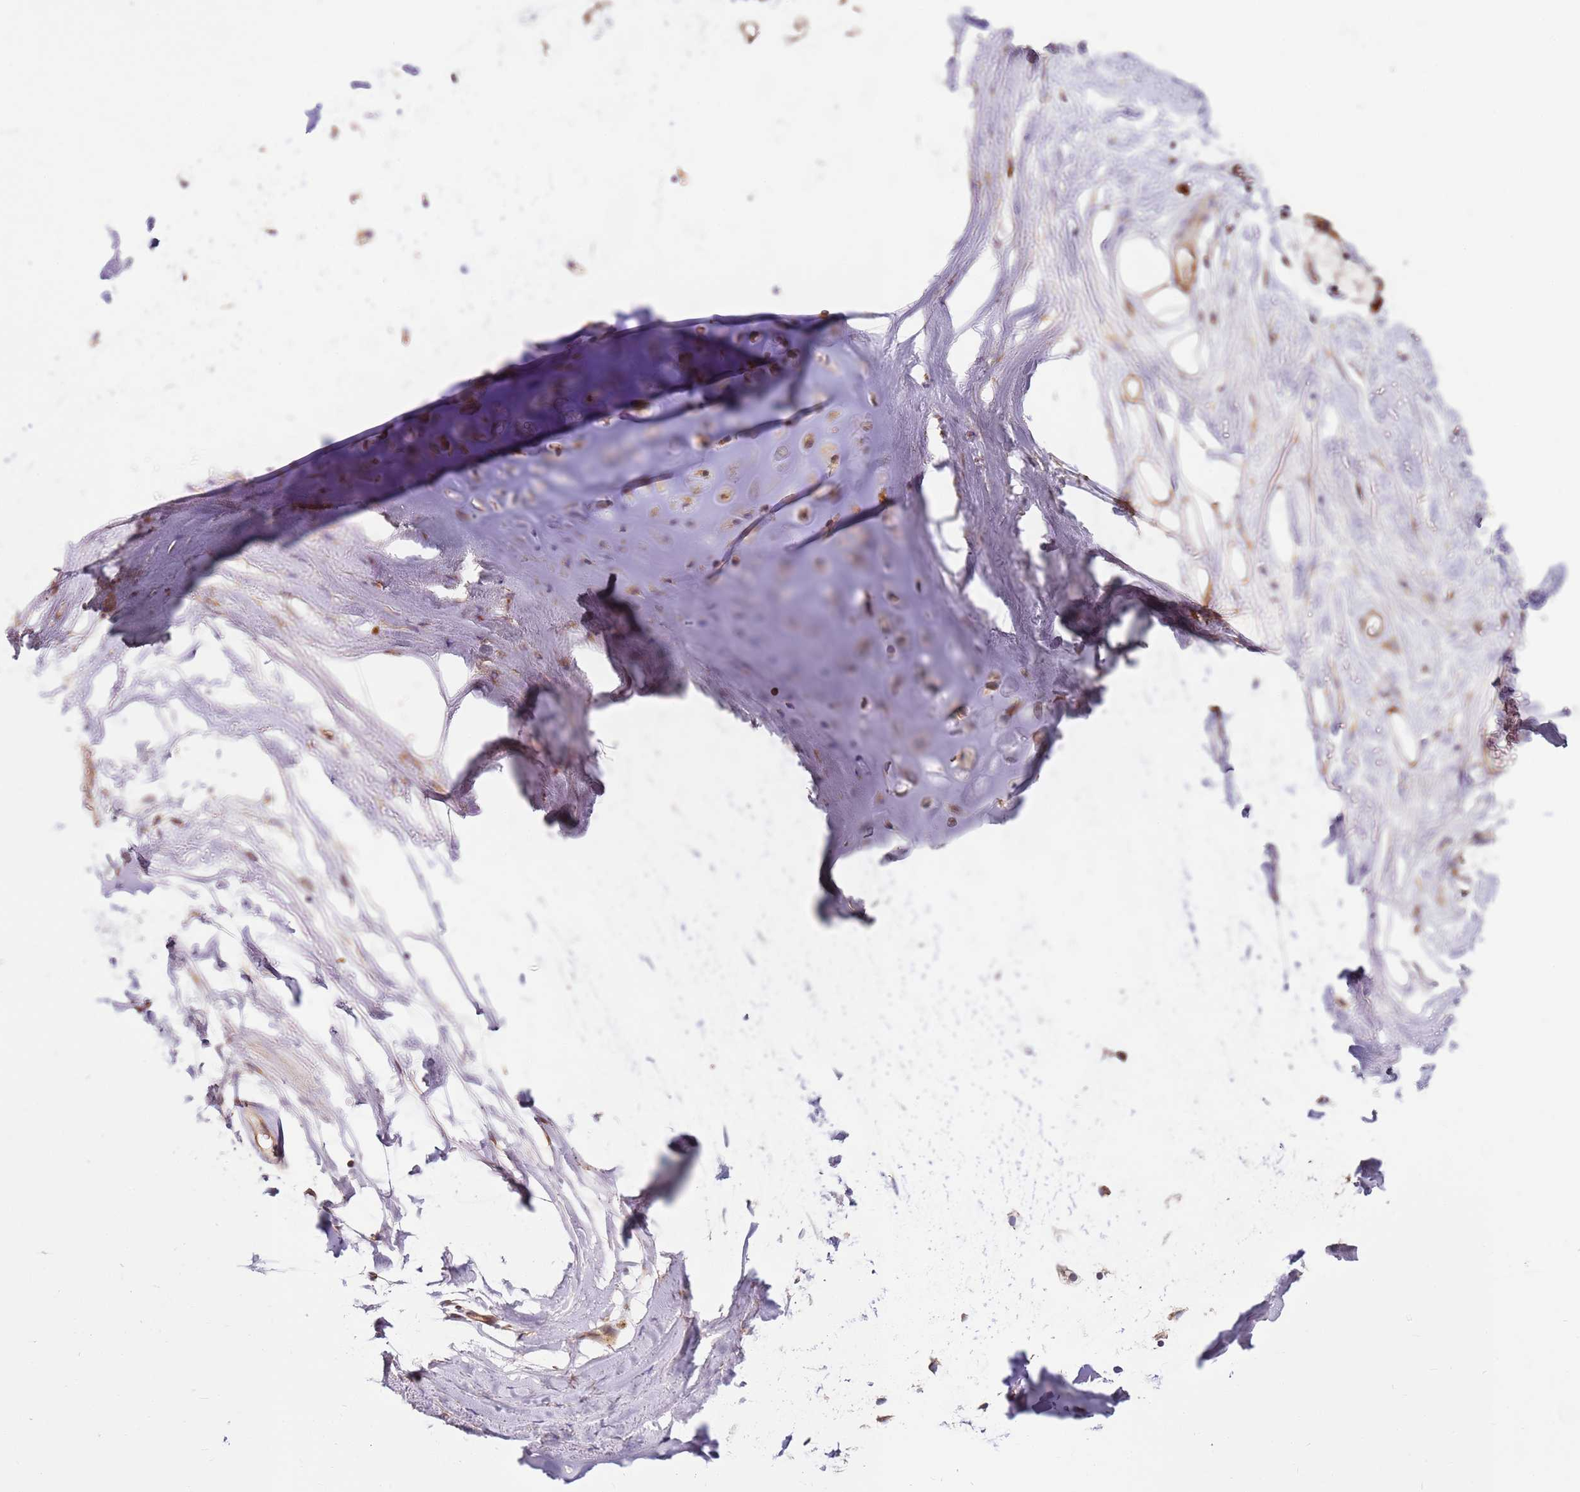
{"staining": {"intensity": "moderate", "quantity": ">75%", "location": "cytoplasmic/membranous"}, "tissue": "adipose tissue", "cell_type": "Adipocytes", "image_type": "normal", "snomed": [{"axis": "morphology", "description": "Normal tissue, NOS"}, {"axis": "topography", "description": "Lymph node"}, {"axis": "topography", "description": "Bronchus"}], "caption": "Immunohistochemistry (IHC) (DAB) staining of benign adipose tissue demonstrates moderate cytoplasmic/membranous protein expression in approximately >75% of adipocytes. Using DAB (brown) and hematoxylin (blue) stains, captured at high magnification using brightfield microscopy.", "gene": "RPS3A", "patient": {"sex": "male", "age": 63}}